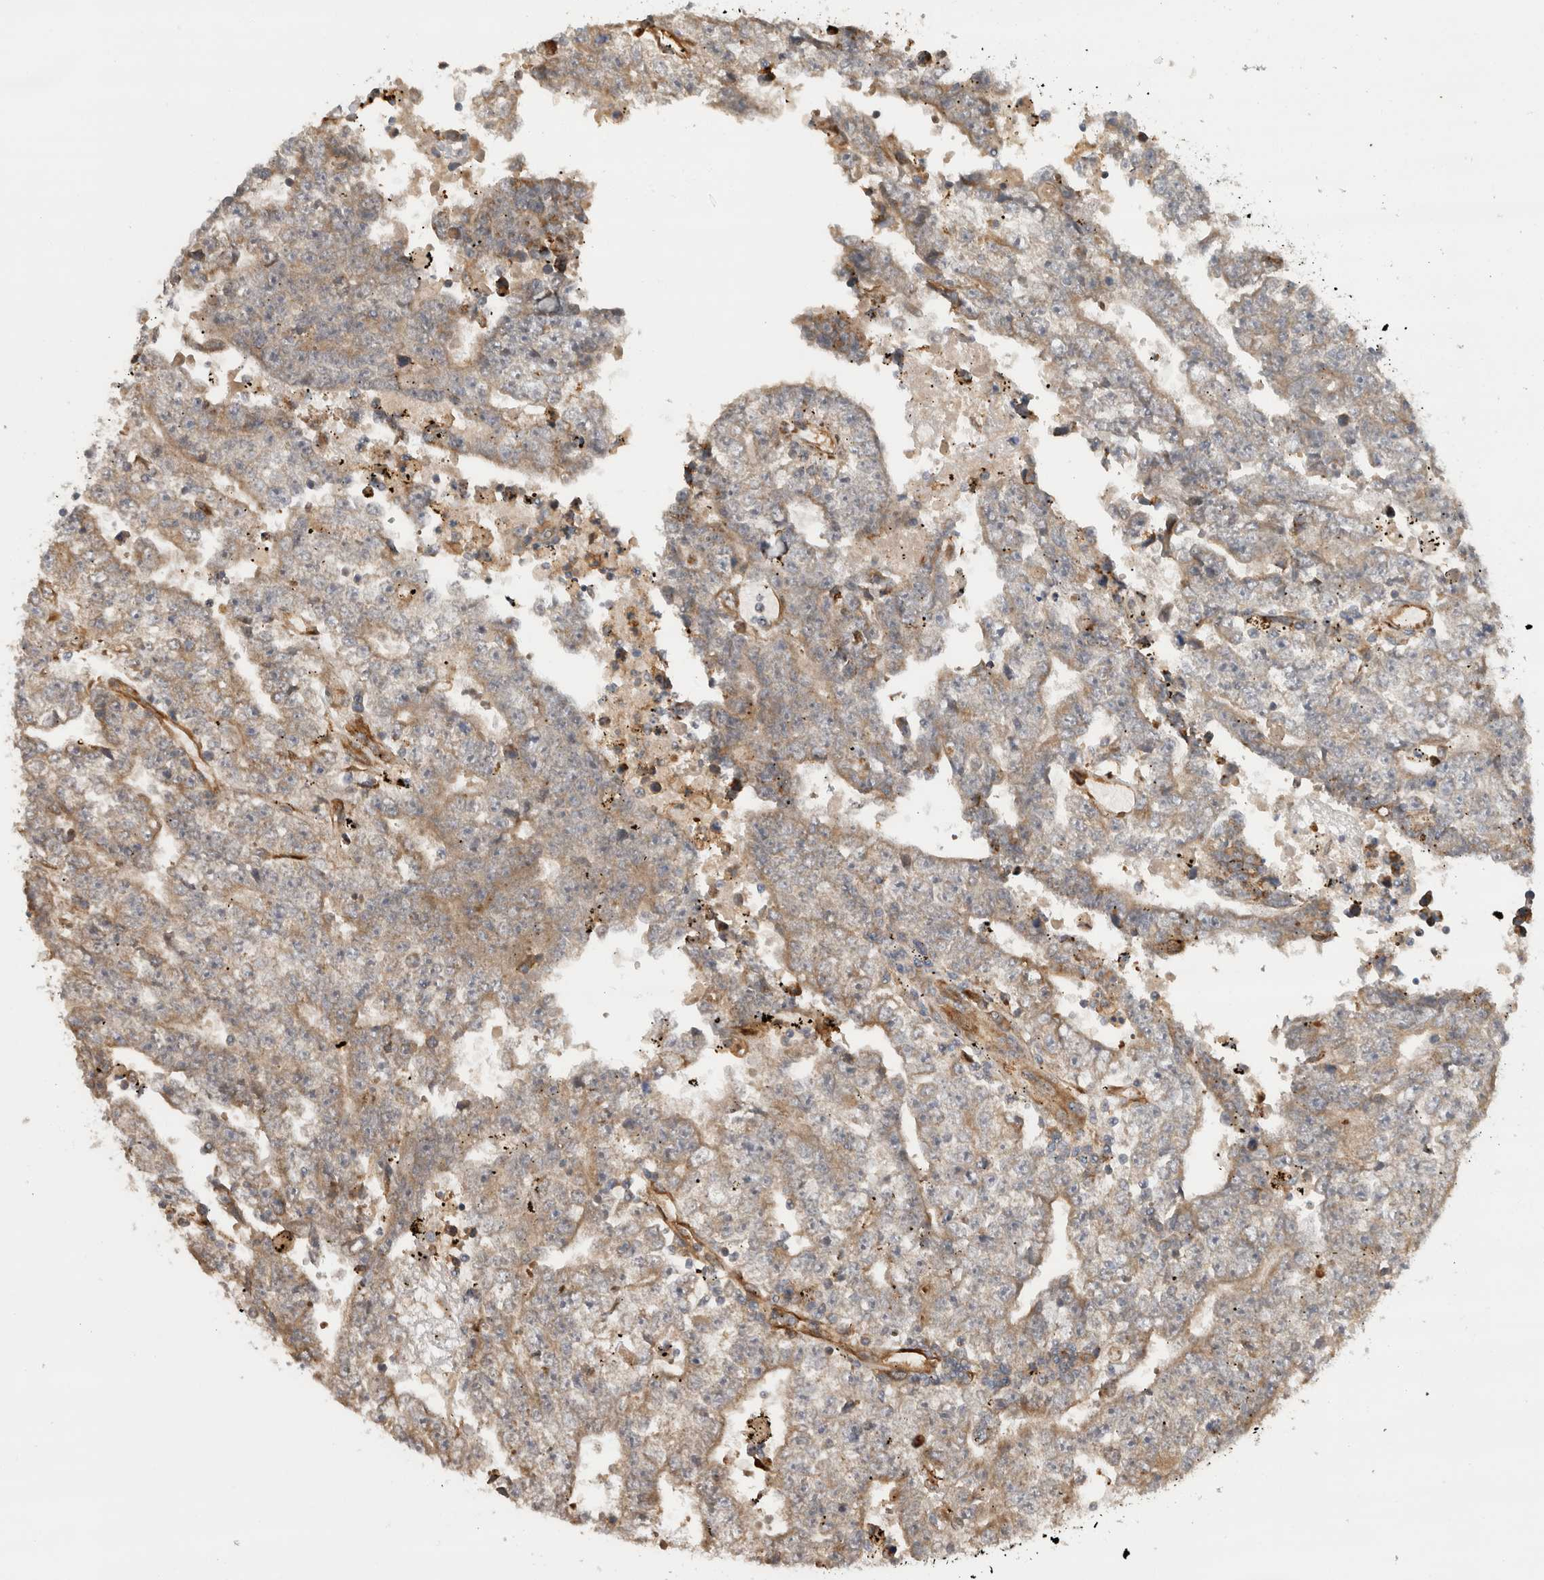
{"staining": {"intensity": "weak", "quantity": ">75%", "location": "cytoplasmic/membranous"}, "tissue": "testis cancer", "cell_type": "Tumor cells", "image_type": "cancer", "snomed": [{"axis": "morphology", "description": "Carcinoma, Embryonal, NOS"}, {"axis": "topography", "description": "Testis"}], "caption": "A brown stain shows weak cytoplasmic/membranous positivity of a protein in testis cancer tumor cells. The staining is performed using DAB (3,3'-diaminobenzidine) brown chromogen to label protein expression. The nuclei are counter-stained blue using hematoxylin.", "gene": "TUBD1", "patient": {"sex": "male", "age": 25}}